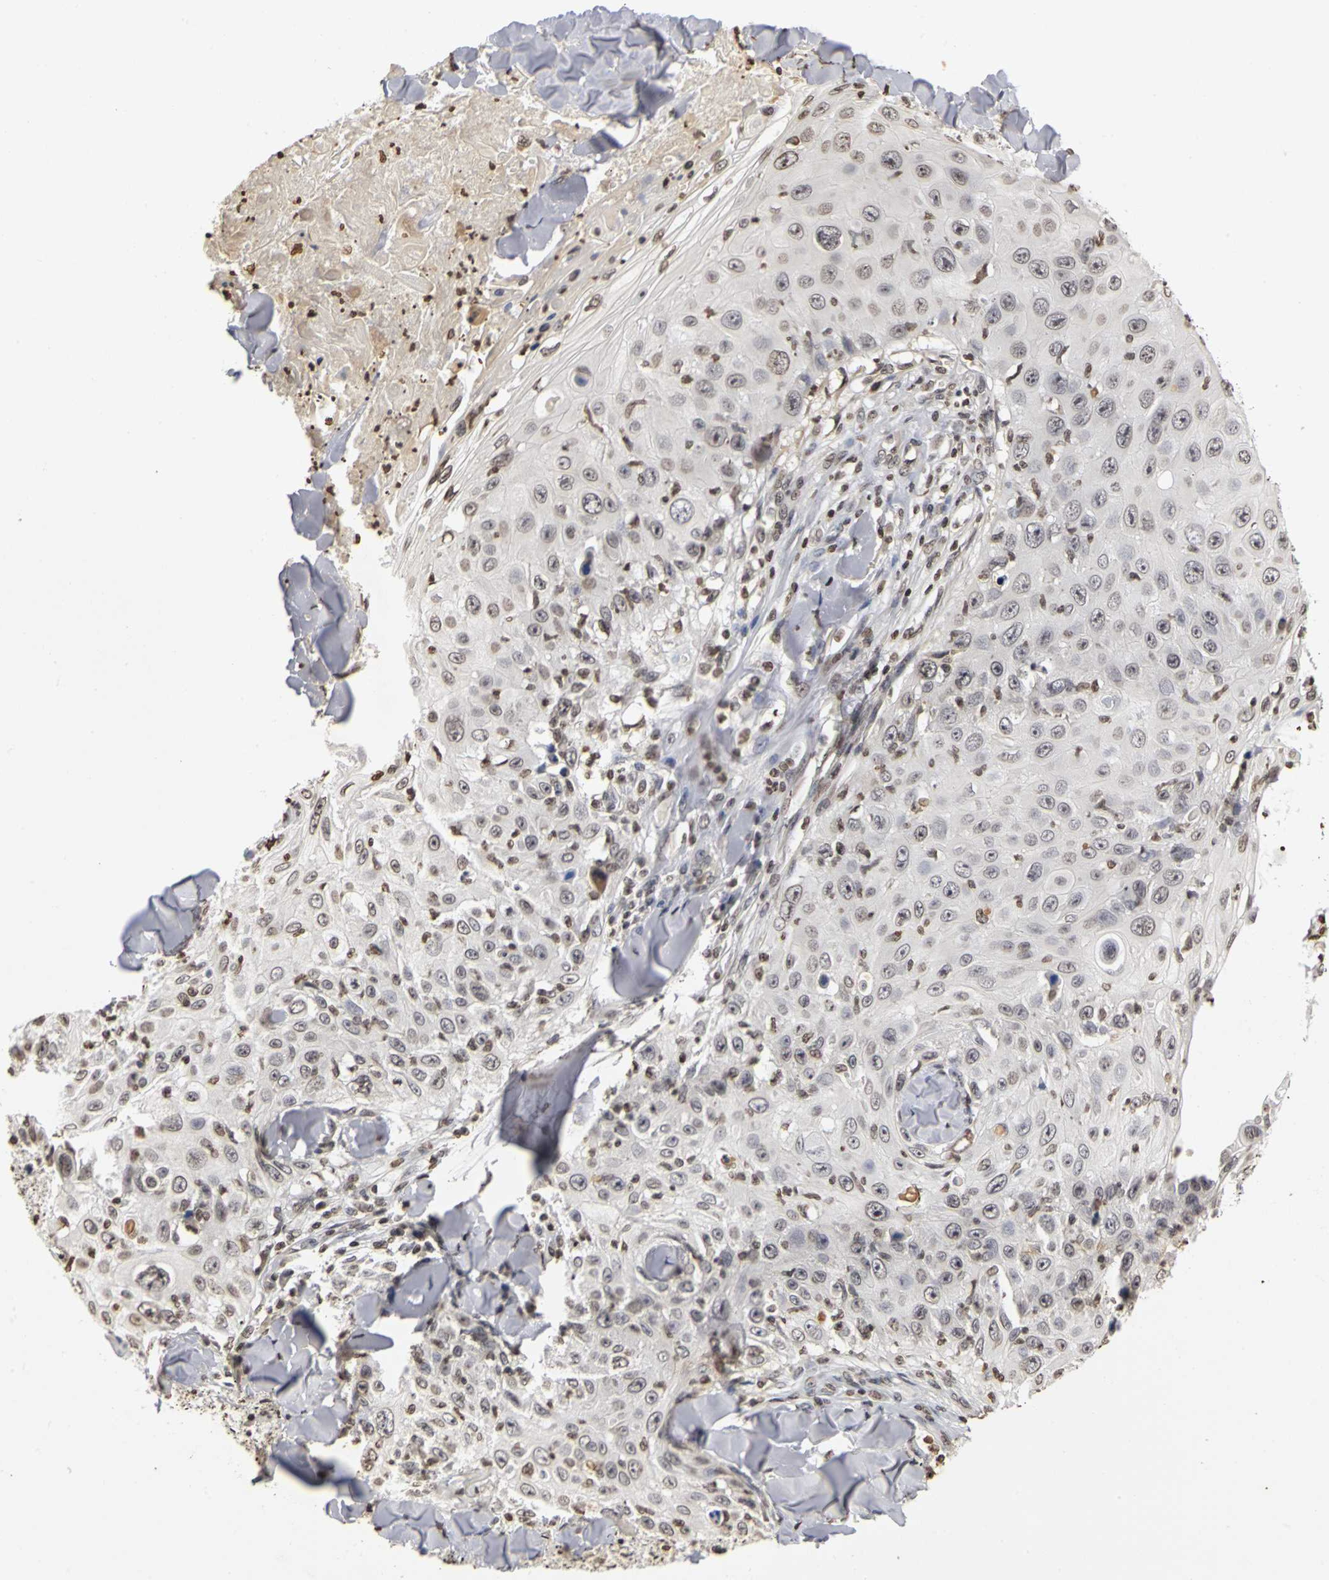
{"staining": {"intensity": "weak", "quantity": "<25%", "location": "nuclear"}, "tissue": "skin cancer", "cell_type": "Tumor cells", "image_type": "cancer", "snomed": [{"axis": "morphology", "description": "Squamous cell carcinoma, NOS"}, {"axis": "topography", "description": "Skin"}], "caption": "IHC micrograph of skin squamous cell carcinoma stained for a protein (brown), which demonstrates no positivity in tumor cells.", "gene": "ERCC2", "patient": {"sex": "male", "age": 86}}